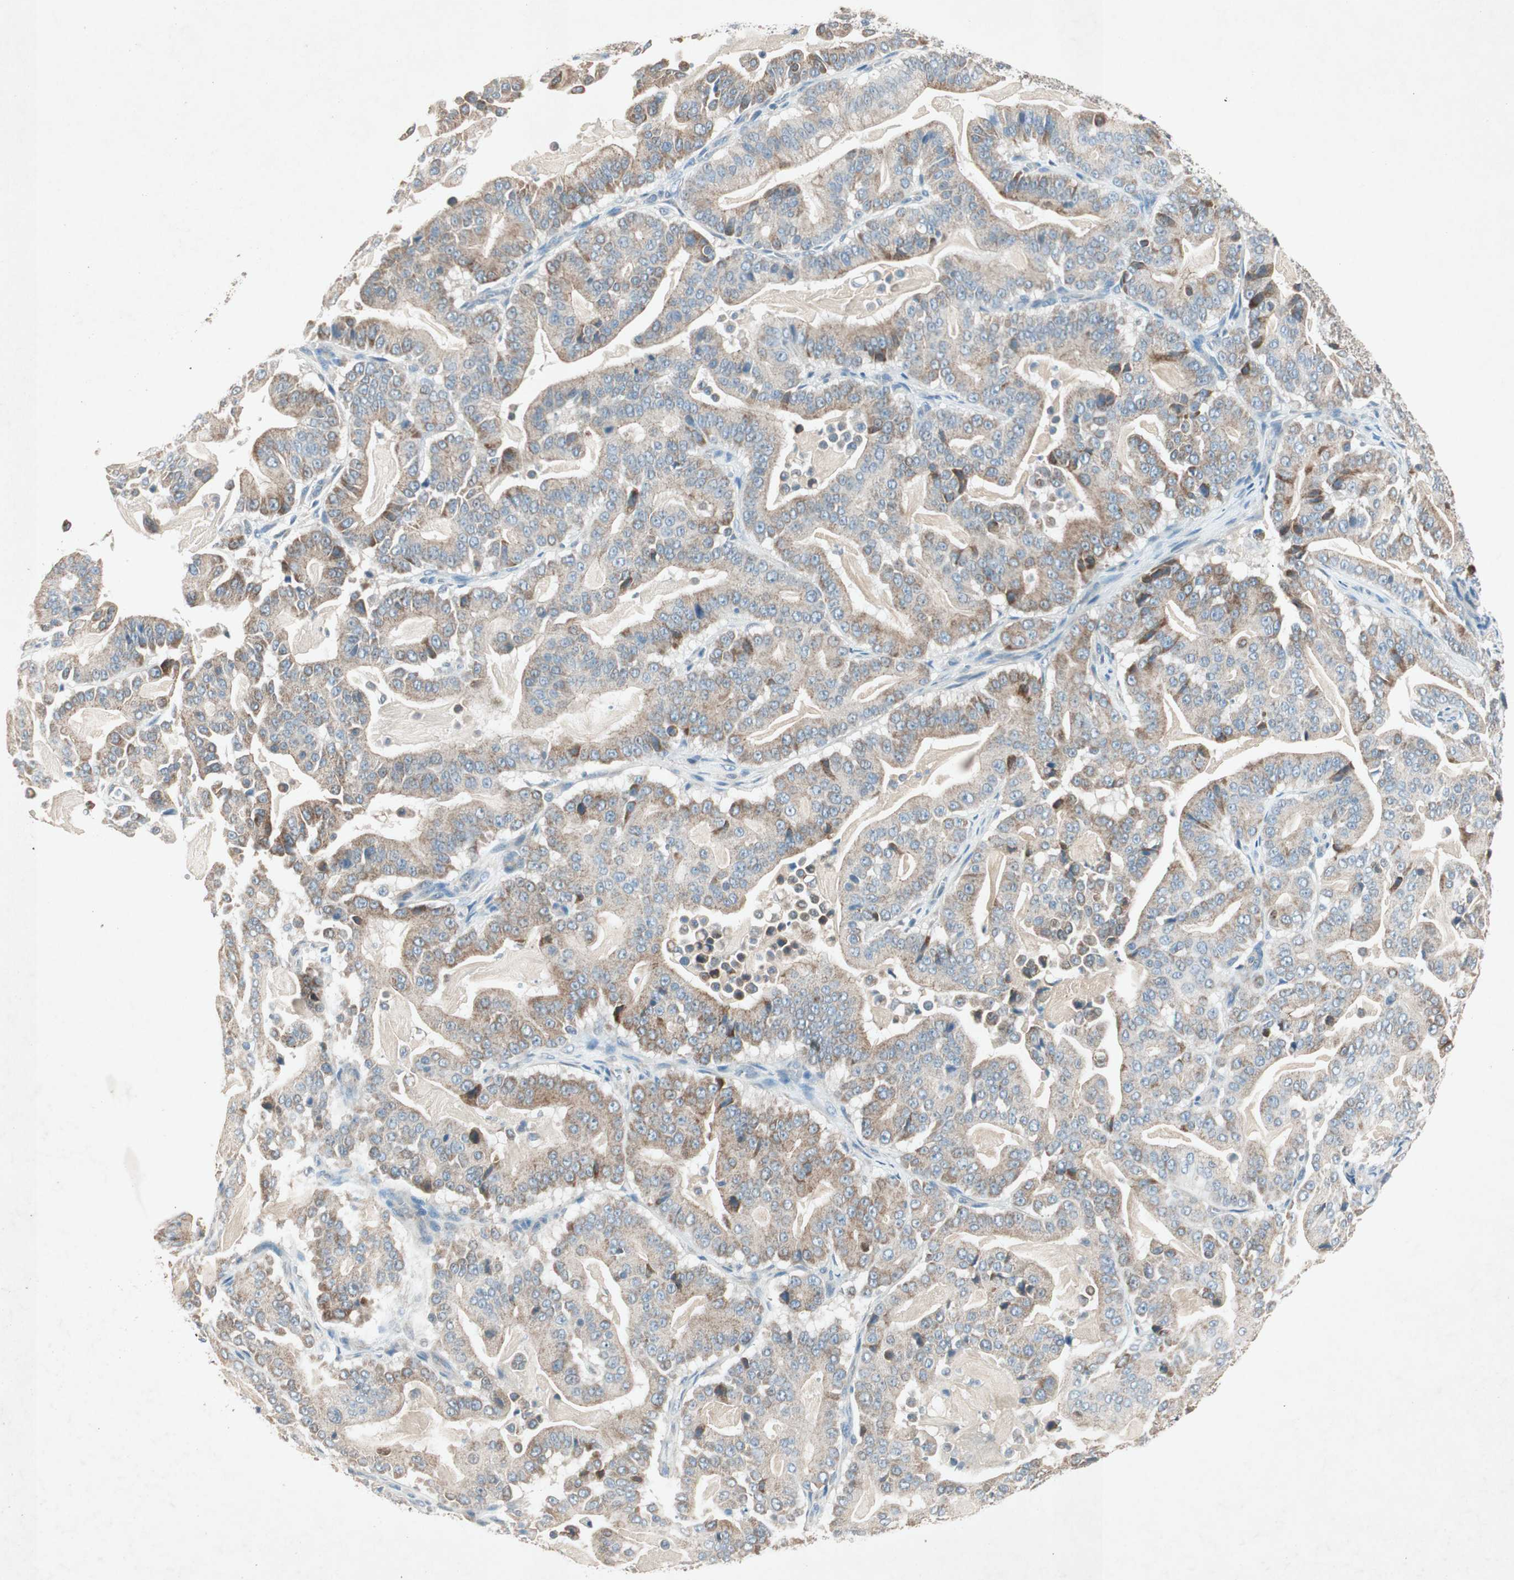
{"staining": {"intensity": "weak", "quantity": ">75%", "location": "cytoplasmic/membranous"}, "tissue": "pancreatic cancer", "cell_type": "Tumor cells", "image_type": "cancer", "snomed": [{"axis": "morphology", "description": "Adenocarcinoma, NOS"}, {"axis": "topography", "description": "Pancreas"}], "caption": "Immunohistochemical staining of adenocarcinoma (pancreatic) shows low levels of weak cytoplasmic/membranous expression in approximately >75% of tumor cells.", "gene": "NKAIN1", "patient": {"sex": "male", "age": 63}}